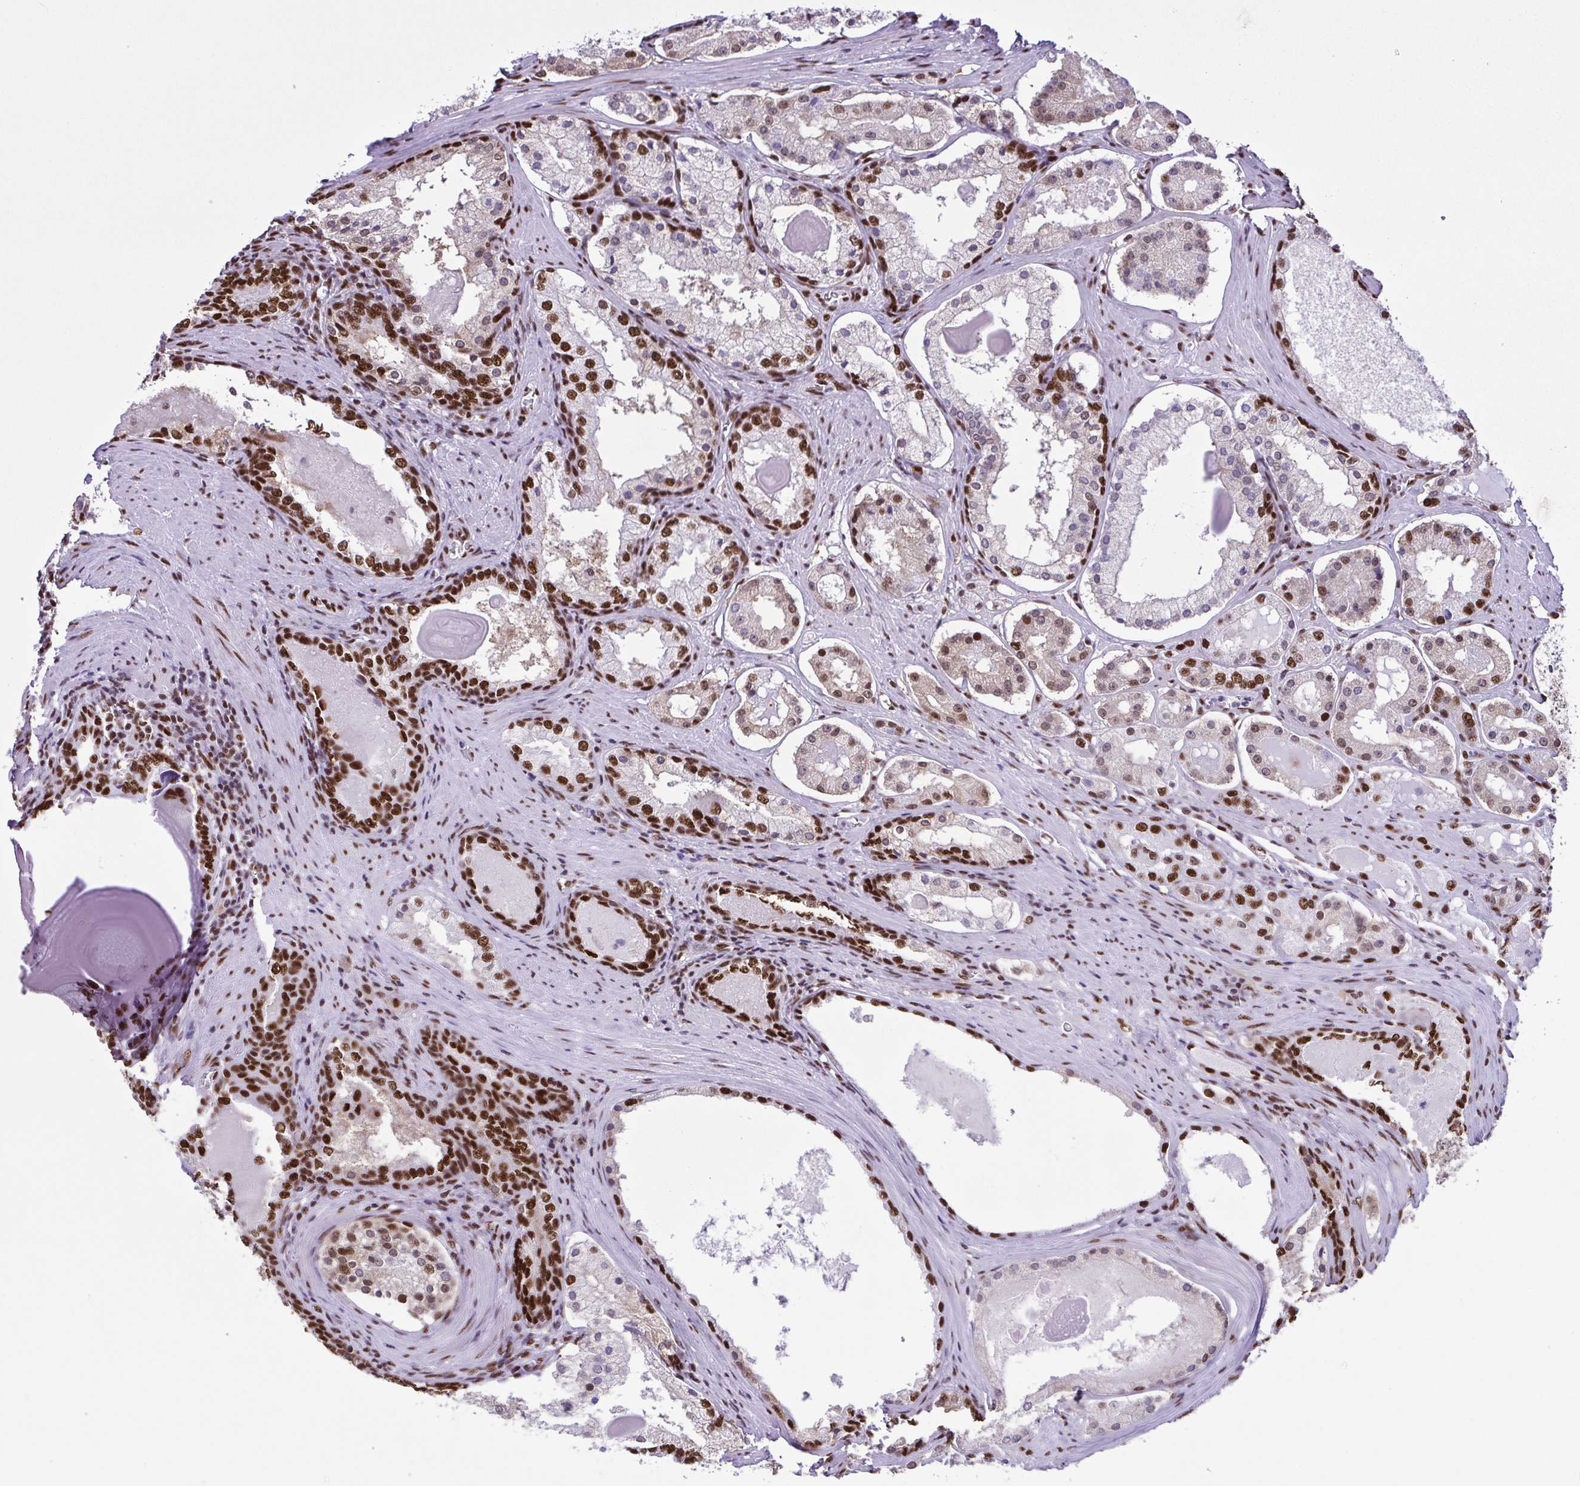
{"staining": {"intensity": "strong", "quantity": "25%-75%", "location": "nuclear"}, "tissue": "prostate cancer", "cell_type": "Tumor cells", "image_type": "cancer", "snomed": [{"axis": "morphology", "description": "Adenocarcinoma, Low grade"}, {"axis": "topography", "description": "Prostate"}], "caption": "This histopathology image displays prostate adenocarcinoma (low-grade) stained with IHC to label a protein in brown. The nuclear of tumor cells show strong positivity for the protein. Nuclei are counter-stained blue.", "gene": "TRIM28", "patient": {"sex": "male", "age": 57}}